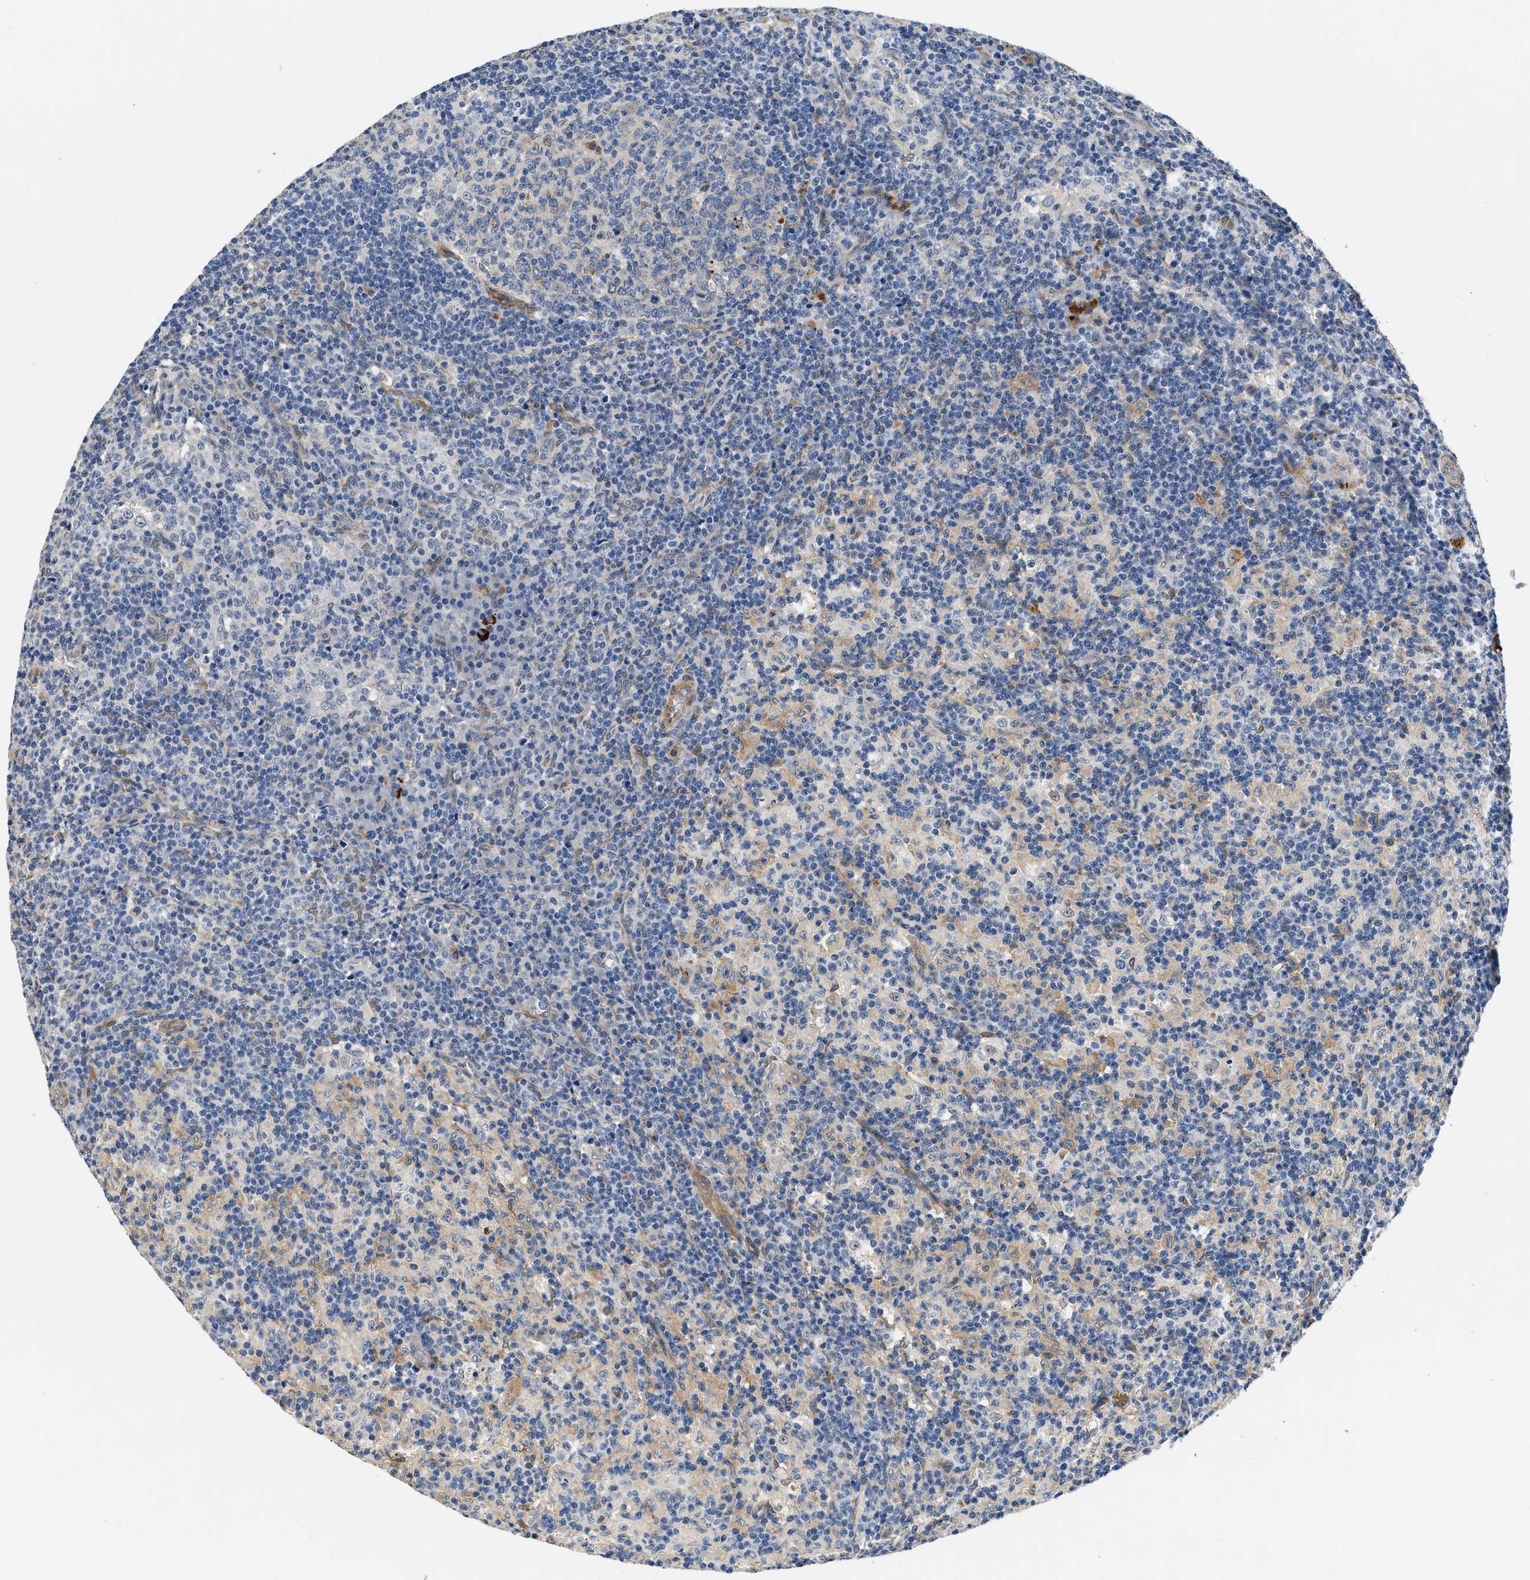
{"staining": {"intensity": "weak", "quantity": "<25%", "location": "cytoplasmic/membranous"}, "tissue": "lymph node", "cell_type": "Germinal center cells", "image_type": "normal", "snomed": [{"axis": "morphology", "description": "Normal tissue, NOS"}, {"axis": "morphology", "description": "Inflammation, NOS"}, {"axis": "topography", "description": "Lymph node"}], "caption": "A high-resolution micrograph shows immunohistochemistry staining of benign lymph node, which reveals no significant staining in germinal center cells.", "gene": "RAPH1", "patient": {"sex": "male", "age": 55}}